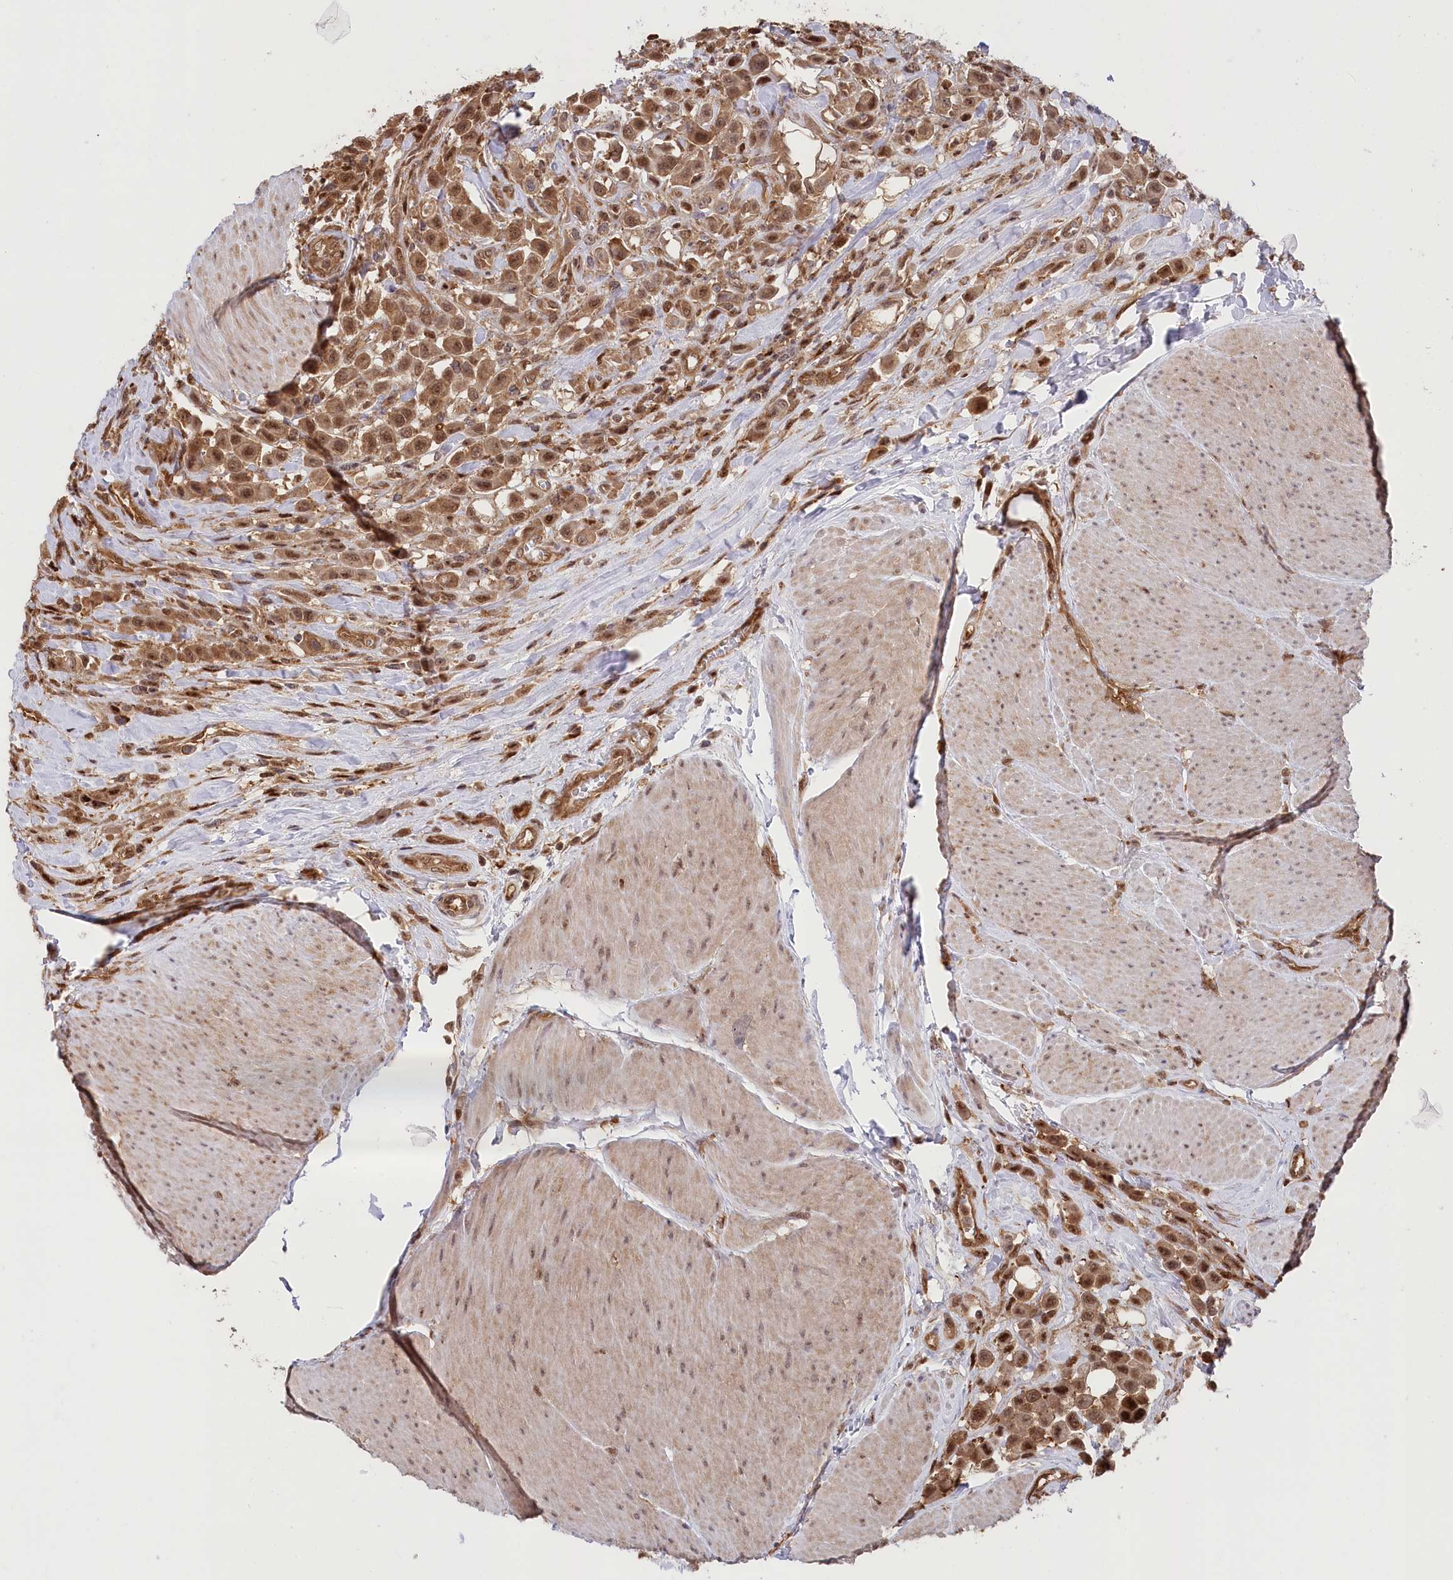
{"staining": {"intensity": "moderate", "quantity": ">75%", "location": "cytoplasmic/membranous,nuclear"}, "tissue": "urothelial cancer", "cell_type": "Tumor cells", "image_type": "cancer", "snomed": [{"axis": "morphology", "description": "Urothelial carcinoma, High grade"}, {"axis": "topography", "description": "Urinary bladder"}], "caption": "Urothelial cancer stained with a protein marker shows moderate staining in tumor cells.", "gene": "PSMA1", "patient": {"sex": "male", "age": 50}}